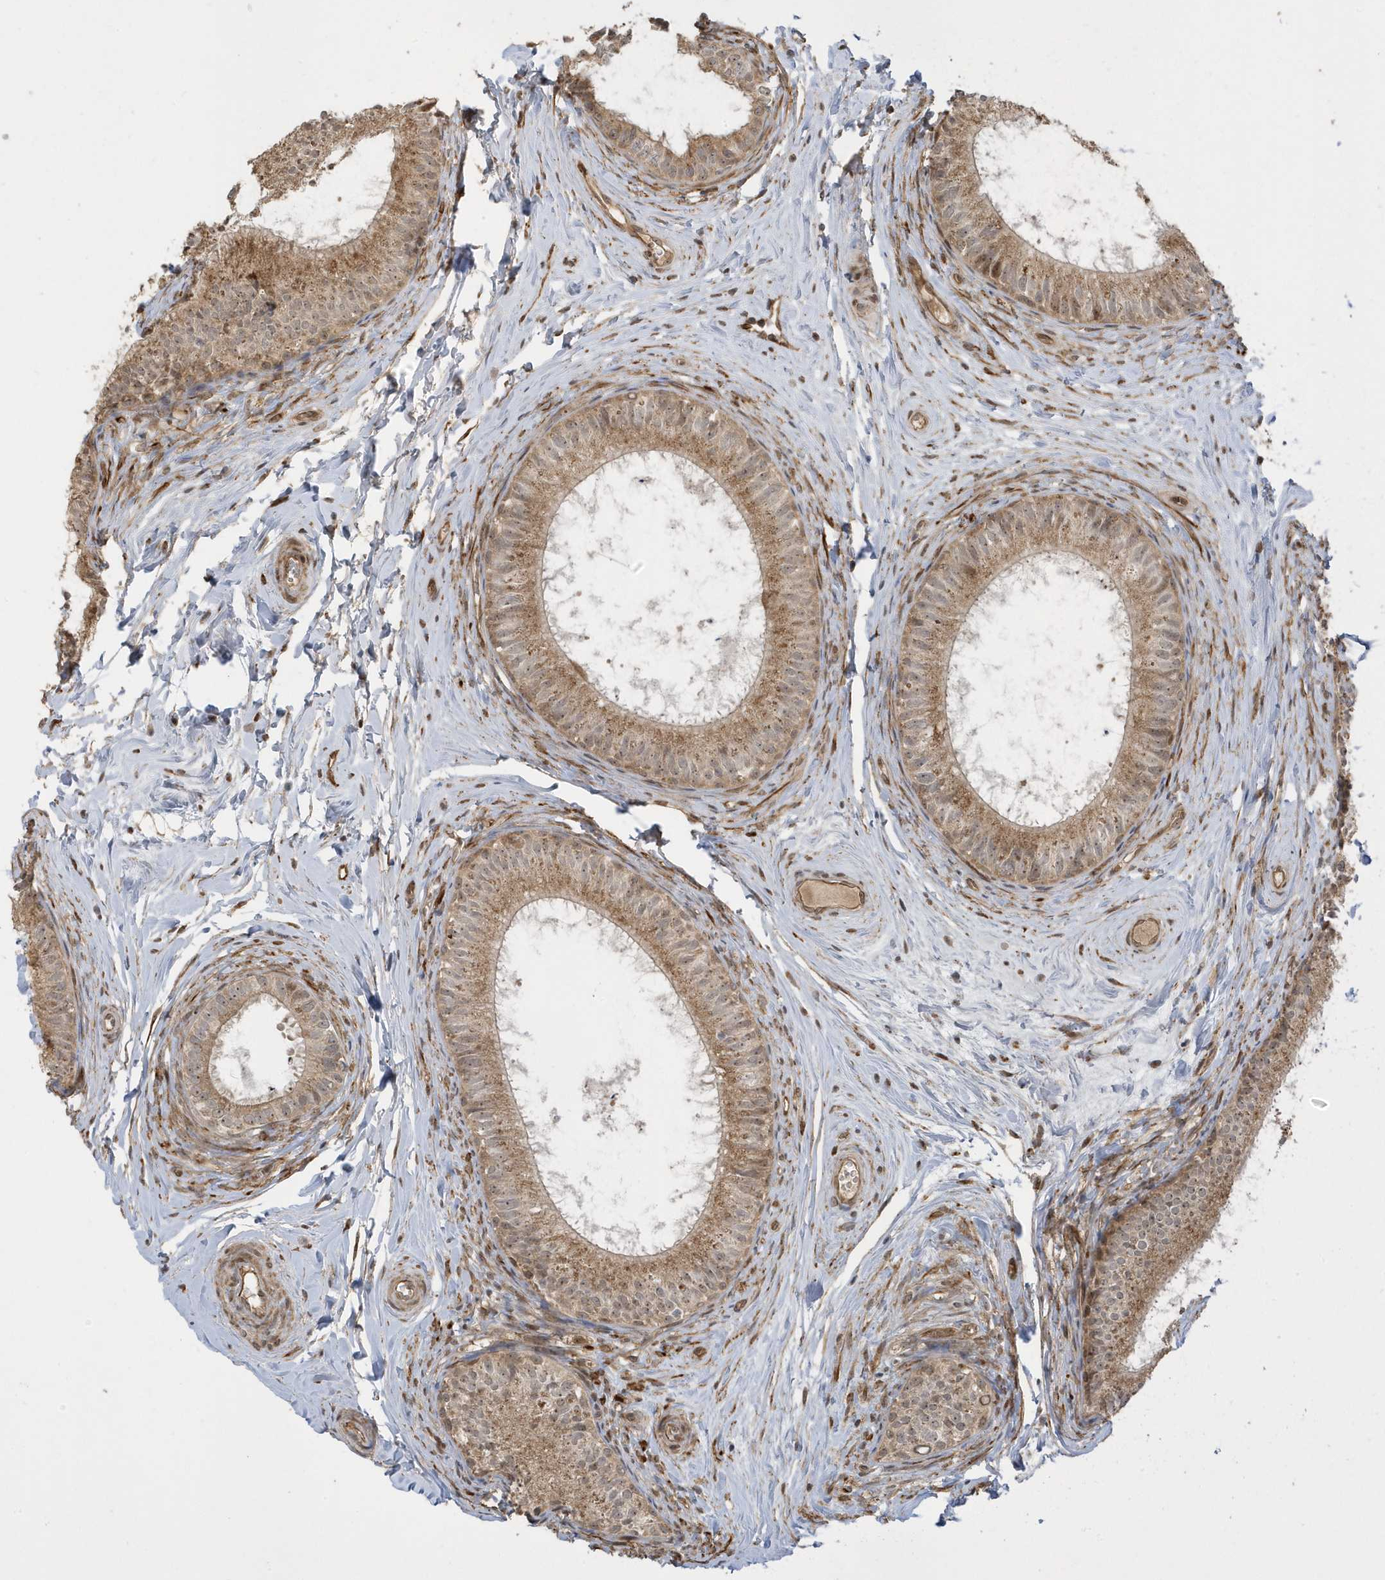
{"staining": {"intensity": "moderate", "quantity": ">75%", "location": "cytoplasmic/membranous"}, "tissue": "epididymis", "cell_type": "Glandular cells", "image_type": "normal", "snomed": [{"axis": "morphology", "description": "Normal tissue, NOS"}, {"axis": "topography", "description": "Epididymis"}], "caption": "Human epididymis stained with a brown dye demonstrates moderate cytoplasmic/membranous positive staining in about >75% of glandular cells.", "gene": "ECM2", "patient": {"sex": "male", "age": 34}}